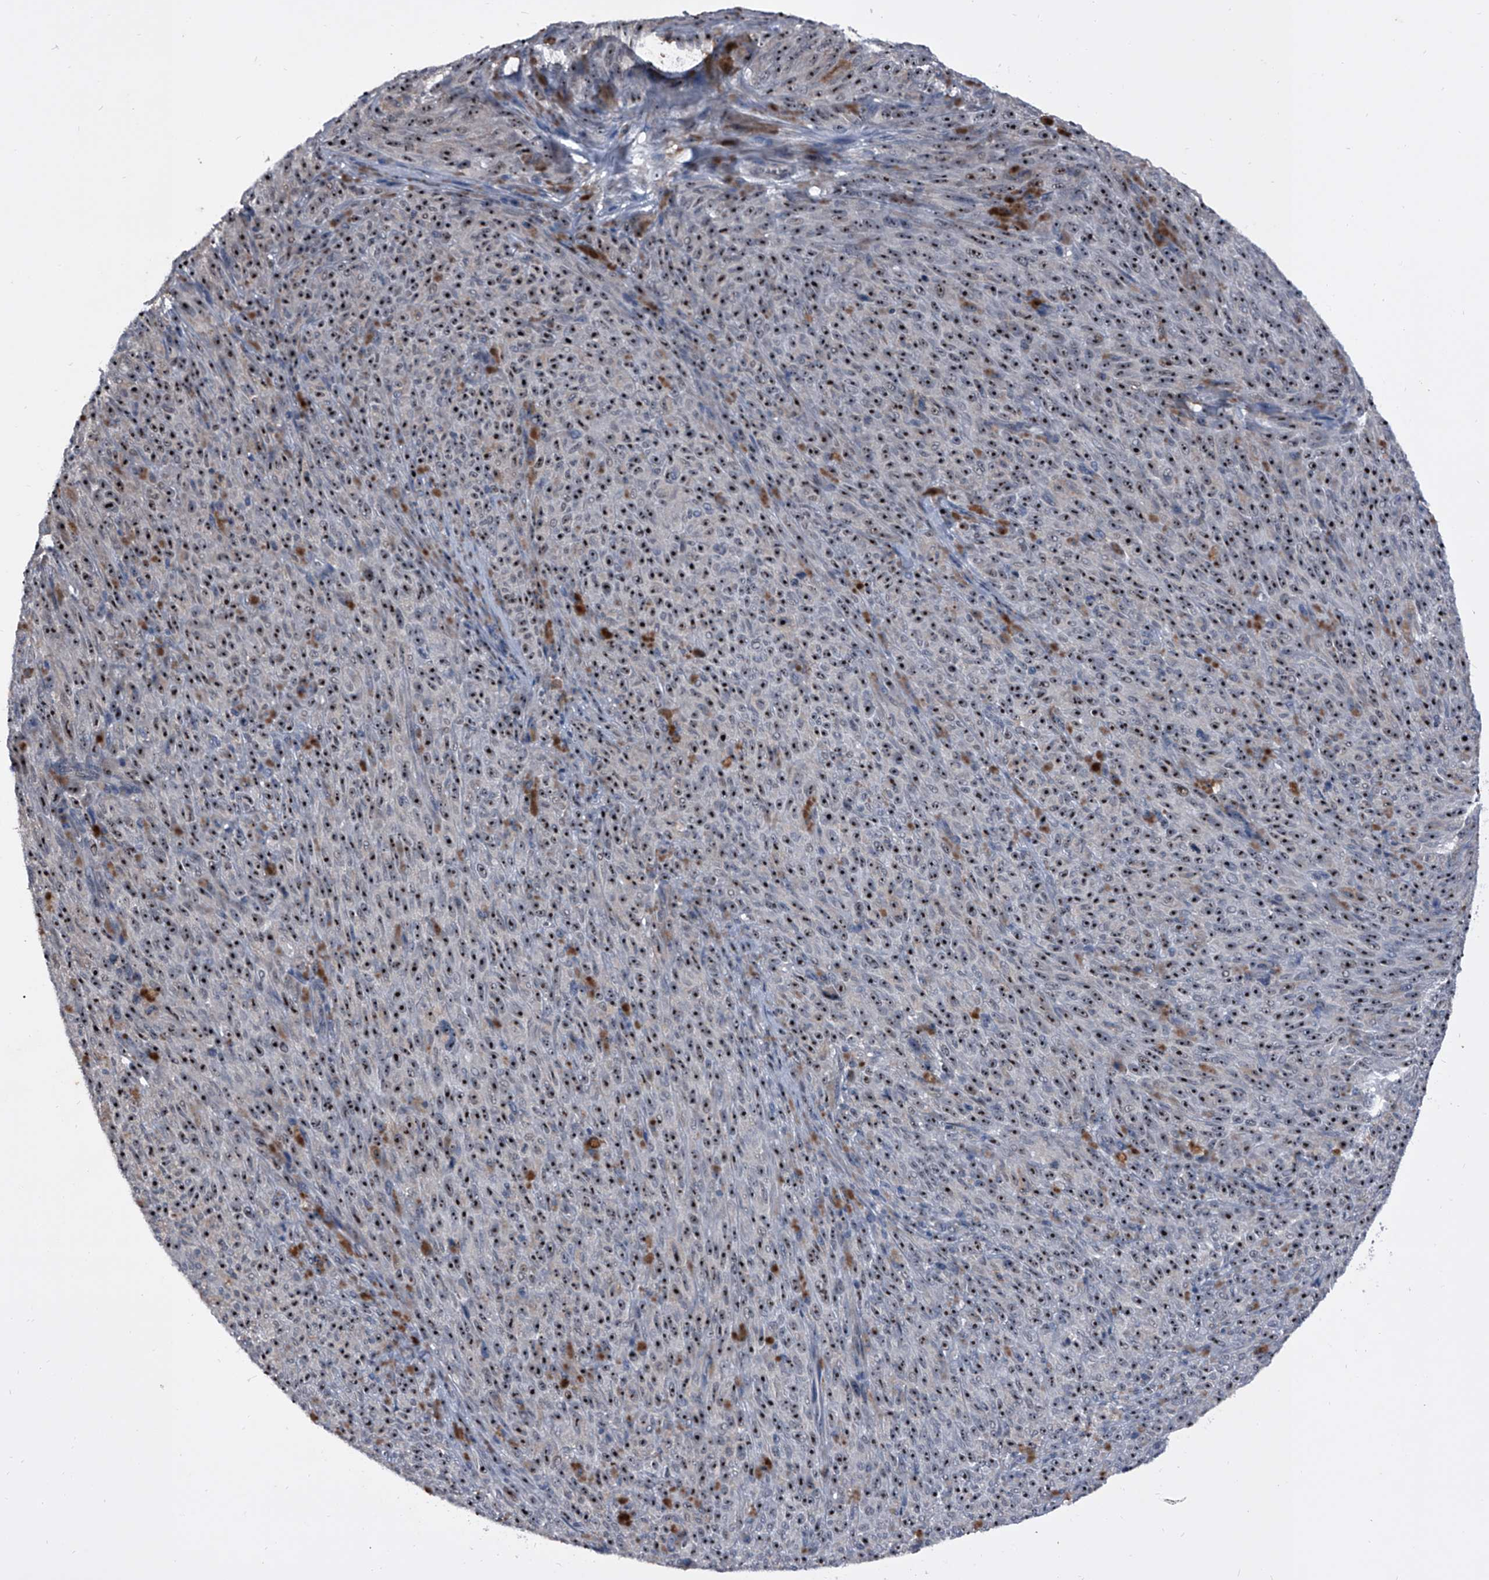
{"staining": {"intensity": "strong", "quantity": ">75%", "location": "nuclear"}, "tissue": "melanoma", "cell_type": "Tumor cells", "image_type": "cancer", "snomed": [{"axis": "morphology", "description": "Malignant melanoma, NOS"}, {"axis": "topography", "description": "Skin"}], "caption": "Malignant melanoma was stained to show a protein in brown. There is high levels of strong nuclear staining in approximately >75% of tumor cells.", "gene": "CEP85L", "patient": {"sex": "female", "age": 82}}